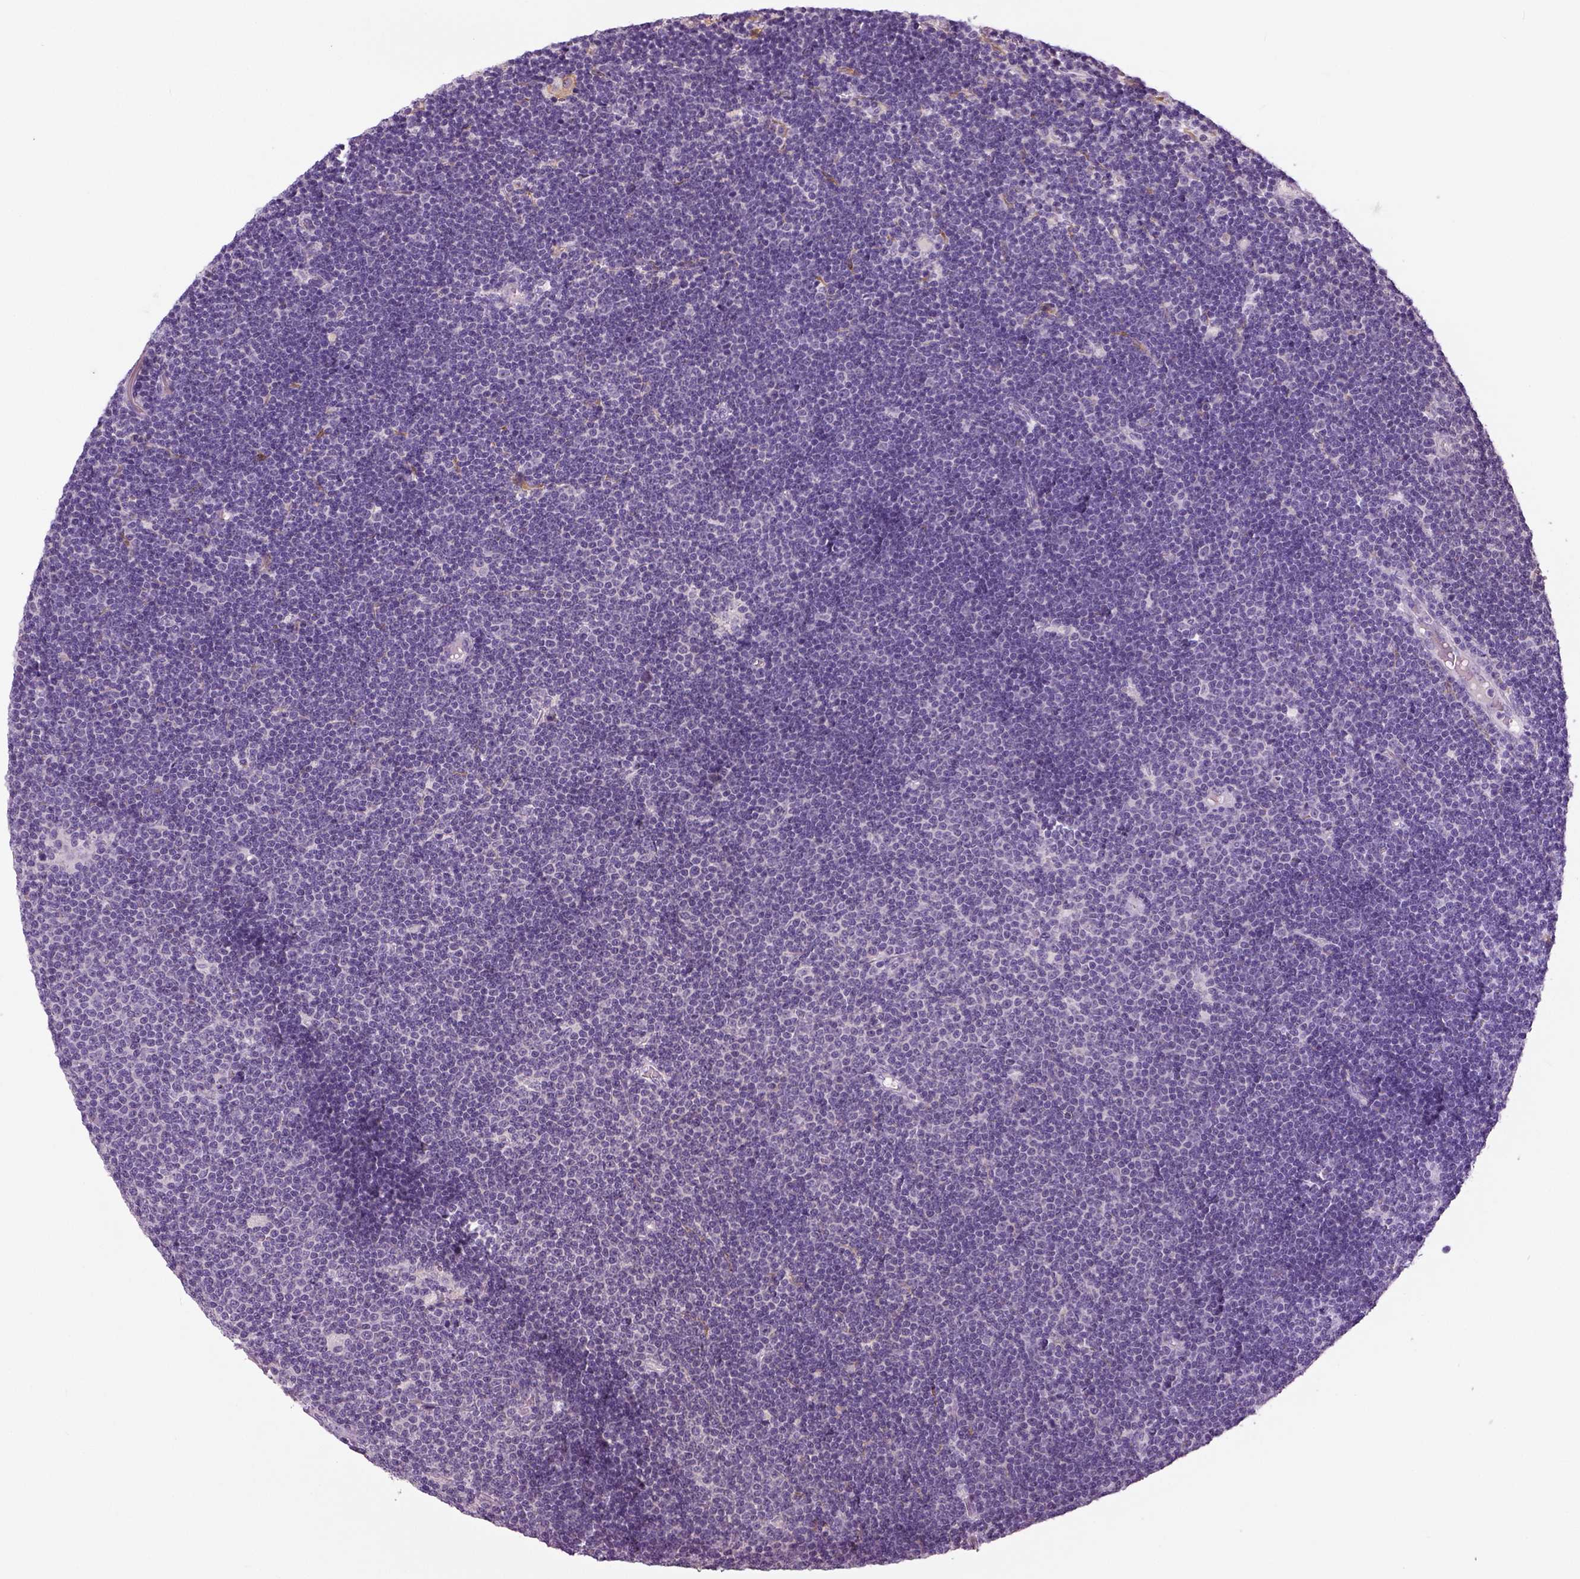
{"staining": {"intensity": "negative", "quantity": "none", "location": "none"}, "tissue": "lymphoma", "cell_type": "Tumor cells", "image_type": "cancer", "snomed": [{"axis": "morphology", "description": "Malignant lymphoma, non-Hodgkin's type, Low grade"}, {"axis": "topography", "description": "Brain"}], "caption": "IHC photomicrograph of lymphoma stained for a protein (brown), which demonstrates no staining in tumor cells.", "gene": "NECAB1", "patient": {"sex": "female", "age": 66}}